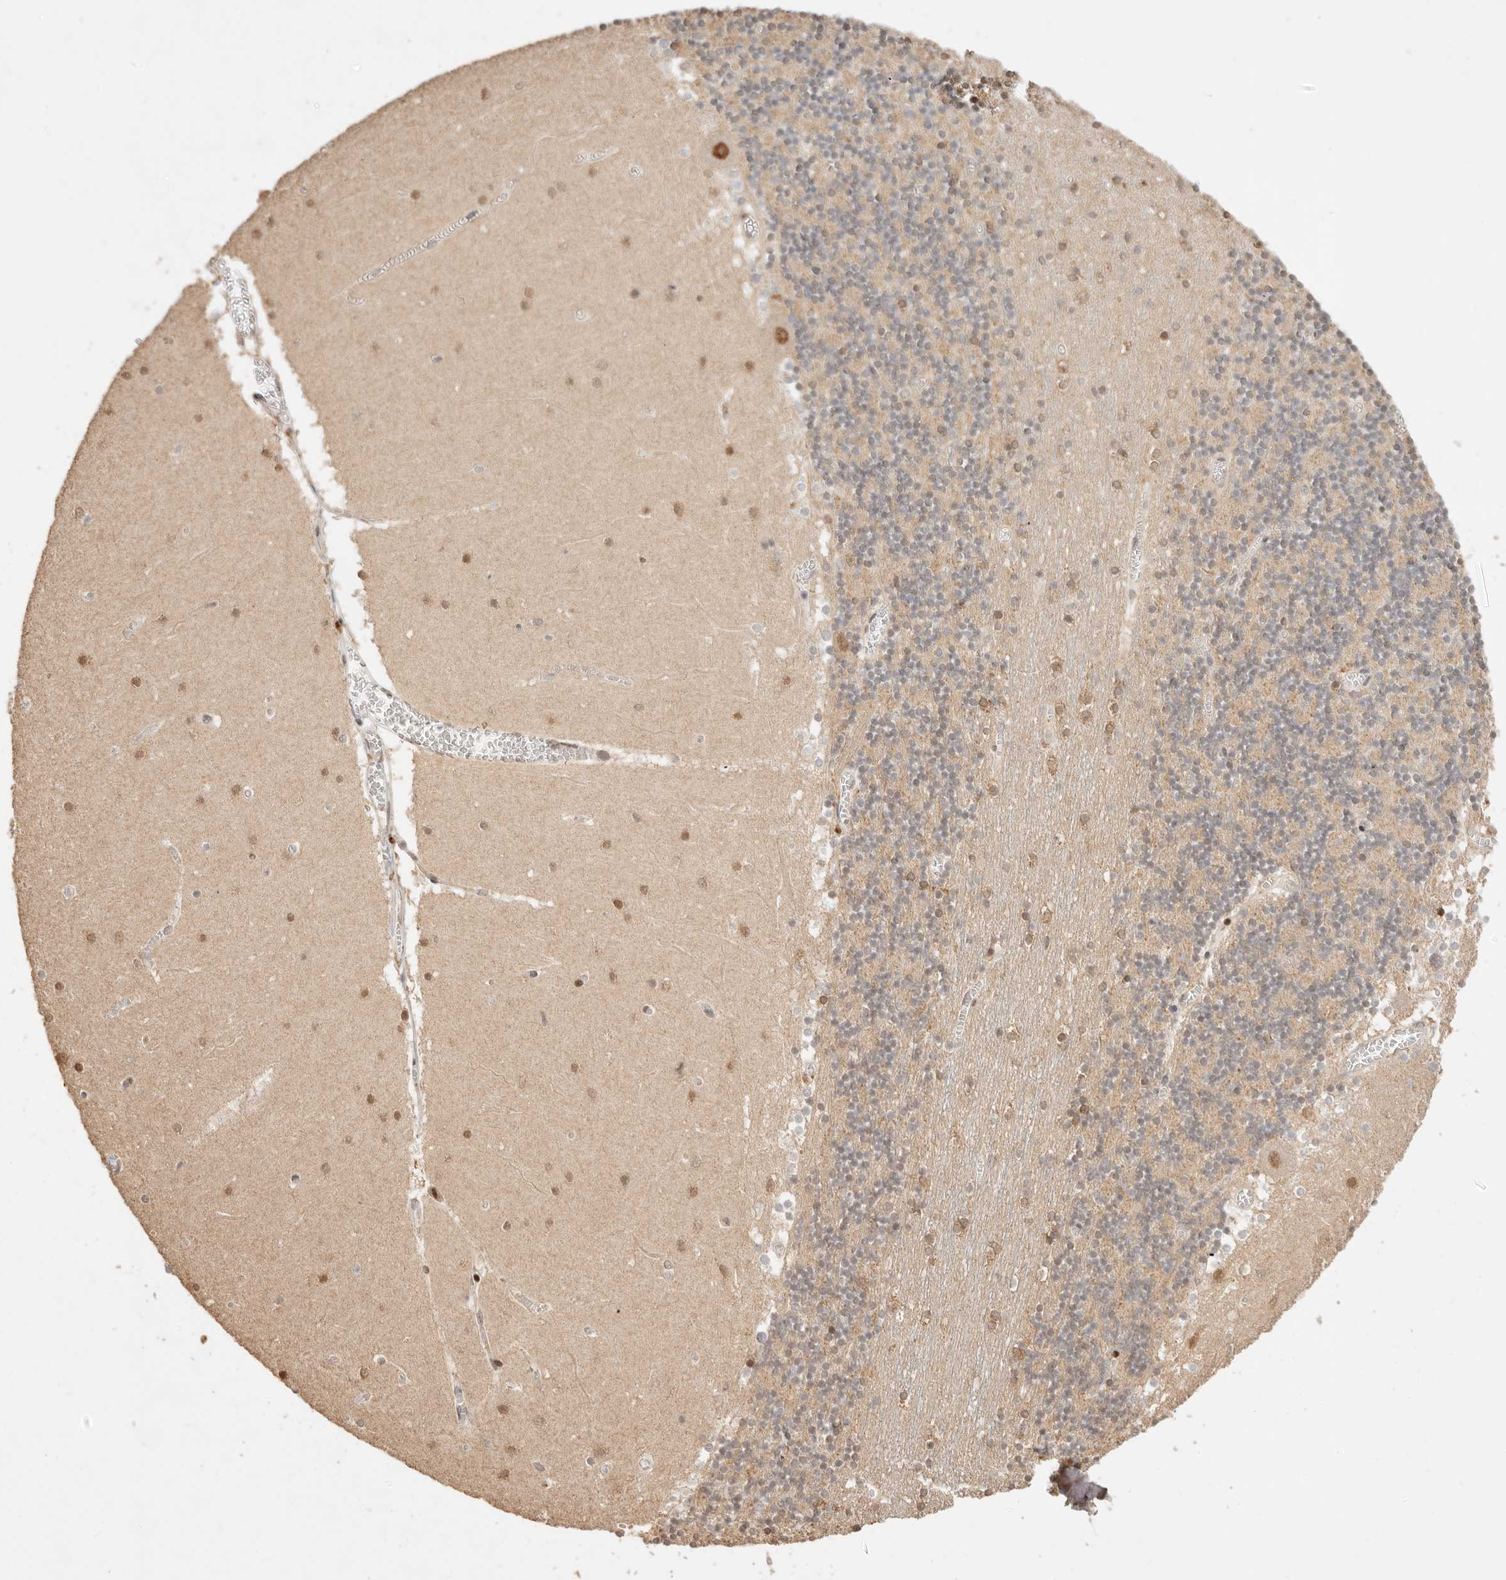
{"staining": {"intensity": "weak", "quantity": "25%-75%", "location": "cytoplasmic/membranous"}, "tissue": "cerebellum", "cell_type": "Cells in granular layer", "image_type": "normal", "snomed": [{"axis": "morphology", "description": "Normal tissue, NOS"}, {"axis": "topography", "description": "Cerebellum"}], "caption": "Weak cytoplasmic/membranous expression is identified in about 25%-75% of cells in granular layer in unremarkable cerebellum.", "gene": "NPAS2", "patient": {"sex": "female", "age": 28}}